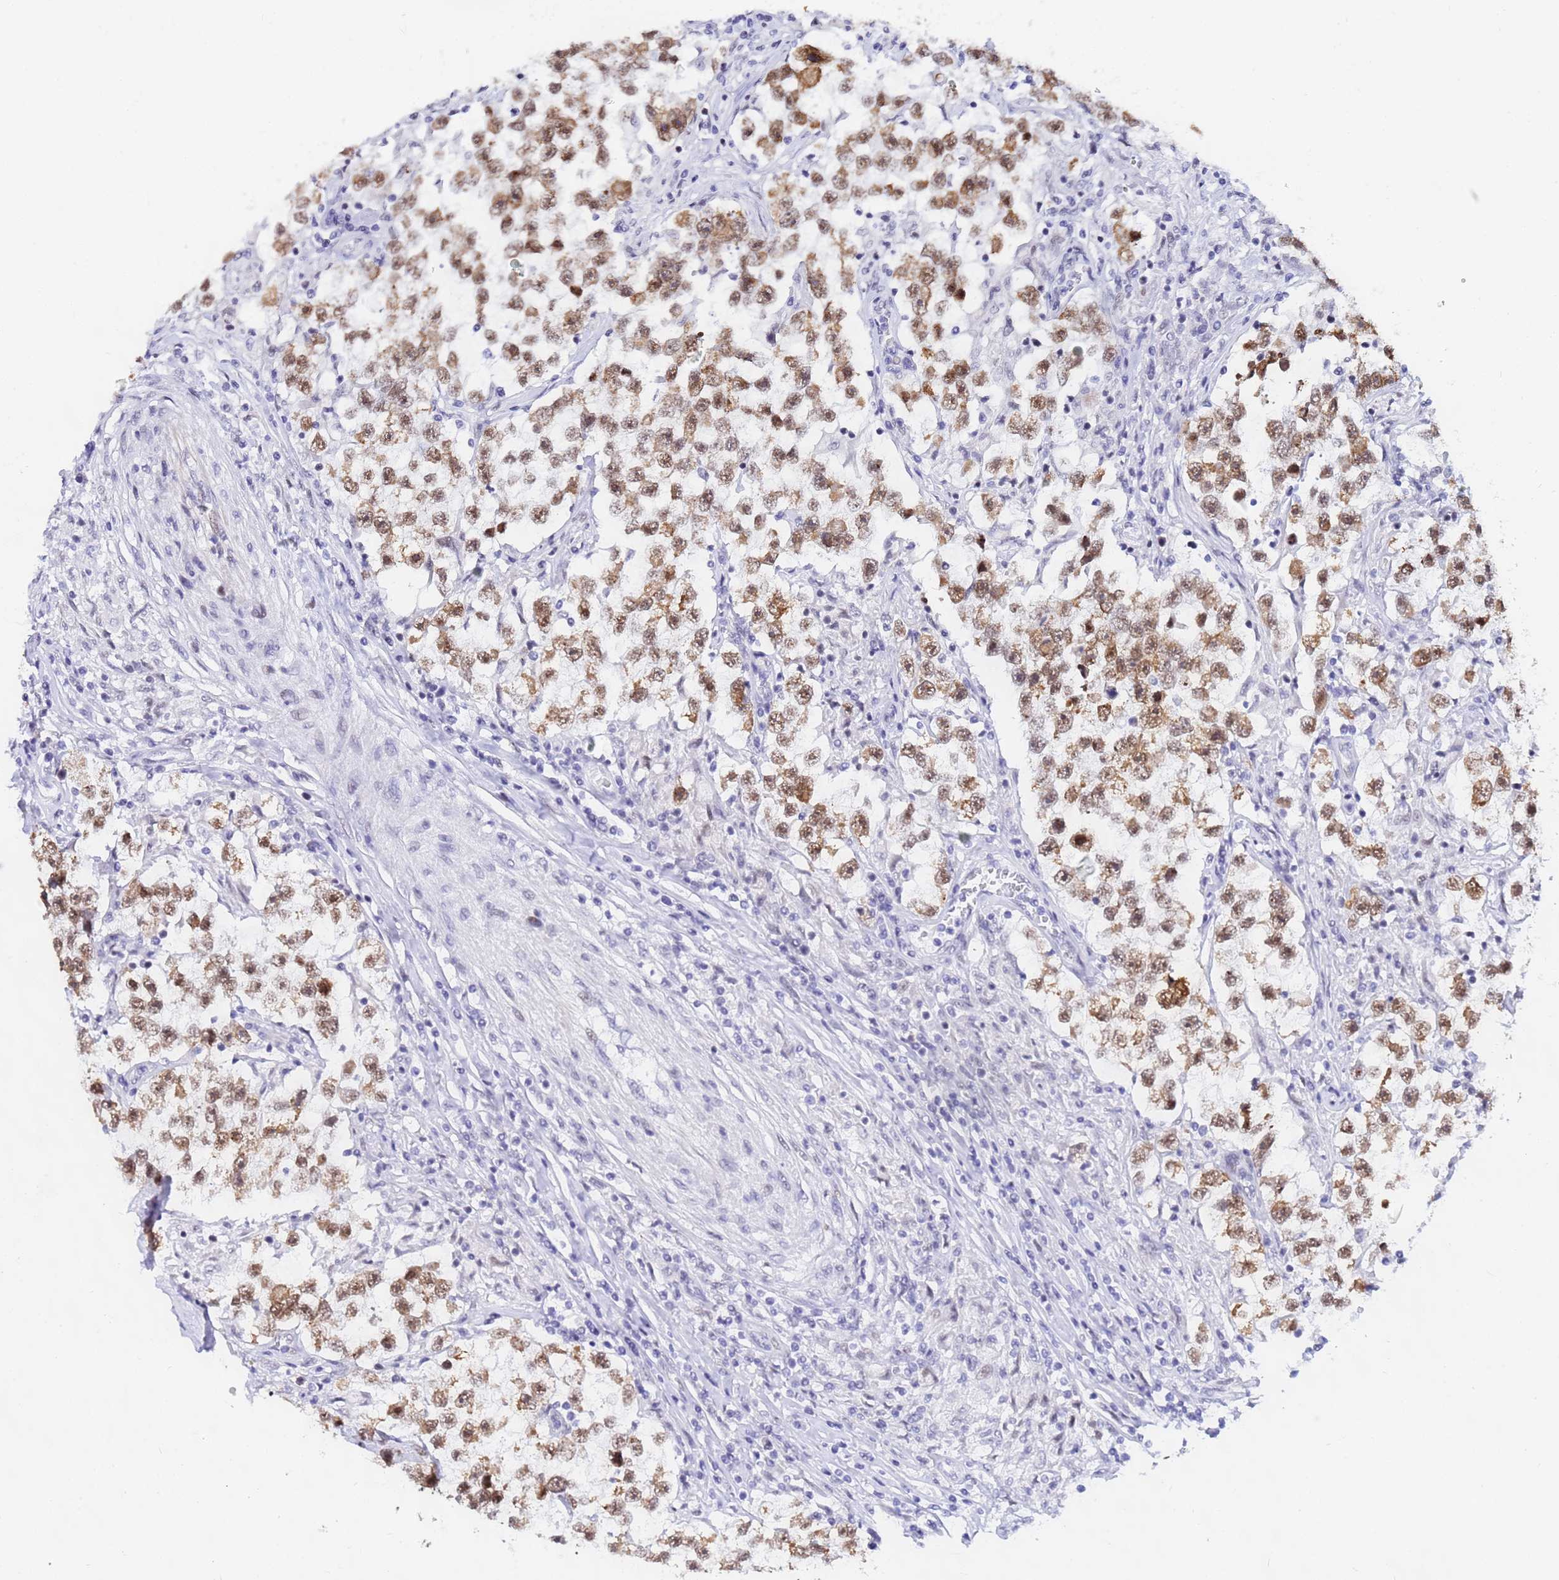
{"staining": {"intensity": "moderate", "quantity": ">75%", "location": "nuclear"}, "tissue": "testis cancer", "cell_type": "Tumor cells", "image_type": "cancer", "snomed": [{"axis": "morphology", "description": "Seminoma, NOS"}, {"axis": "topography", "description": "Testis"}], "caption": "Seminoma (testis) stained with IHC exhibits moderate nuclear positivity in approximately >75% of tumor cells.", "gene": "CKMT1A", "patient": {"sex": "male", "age": 46}}